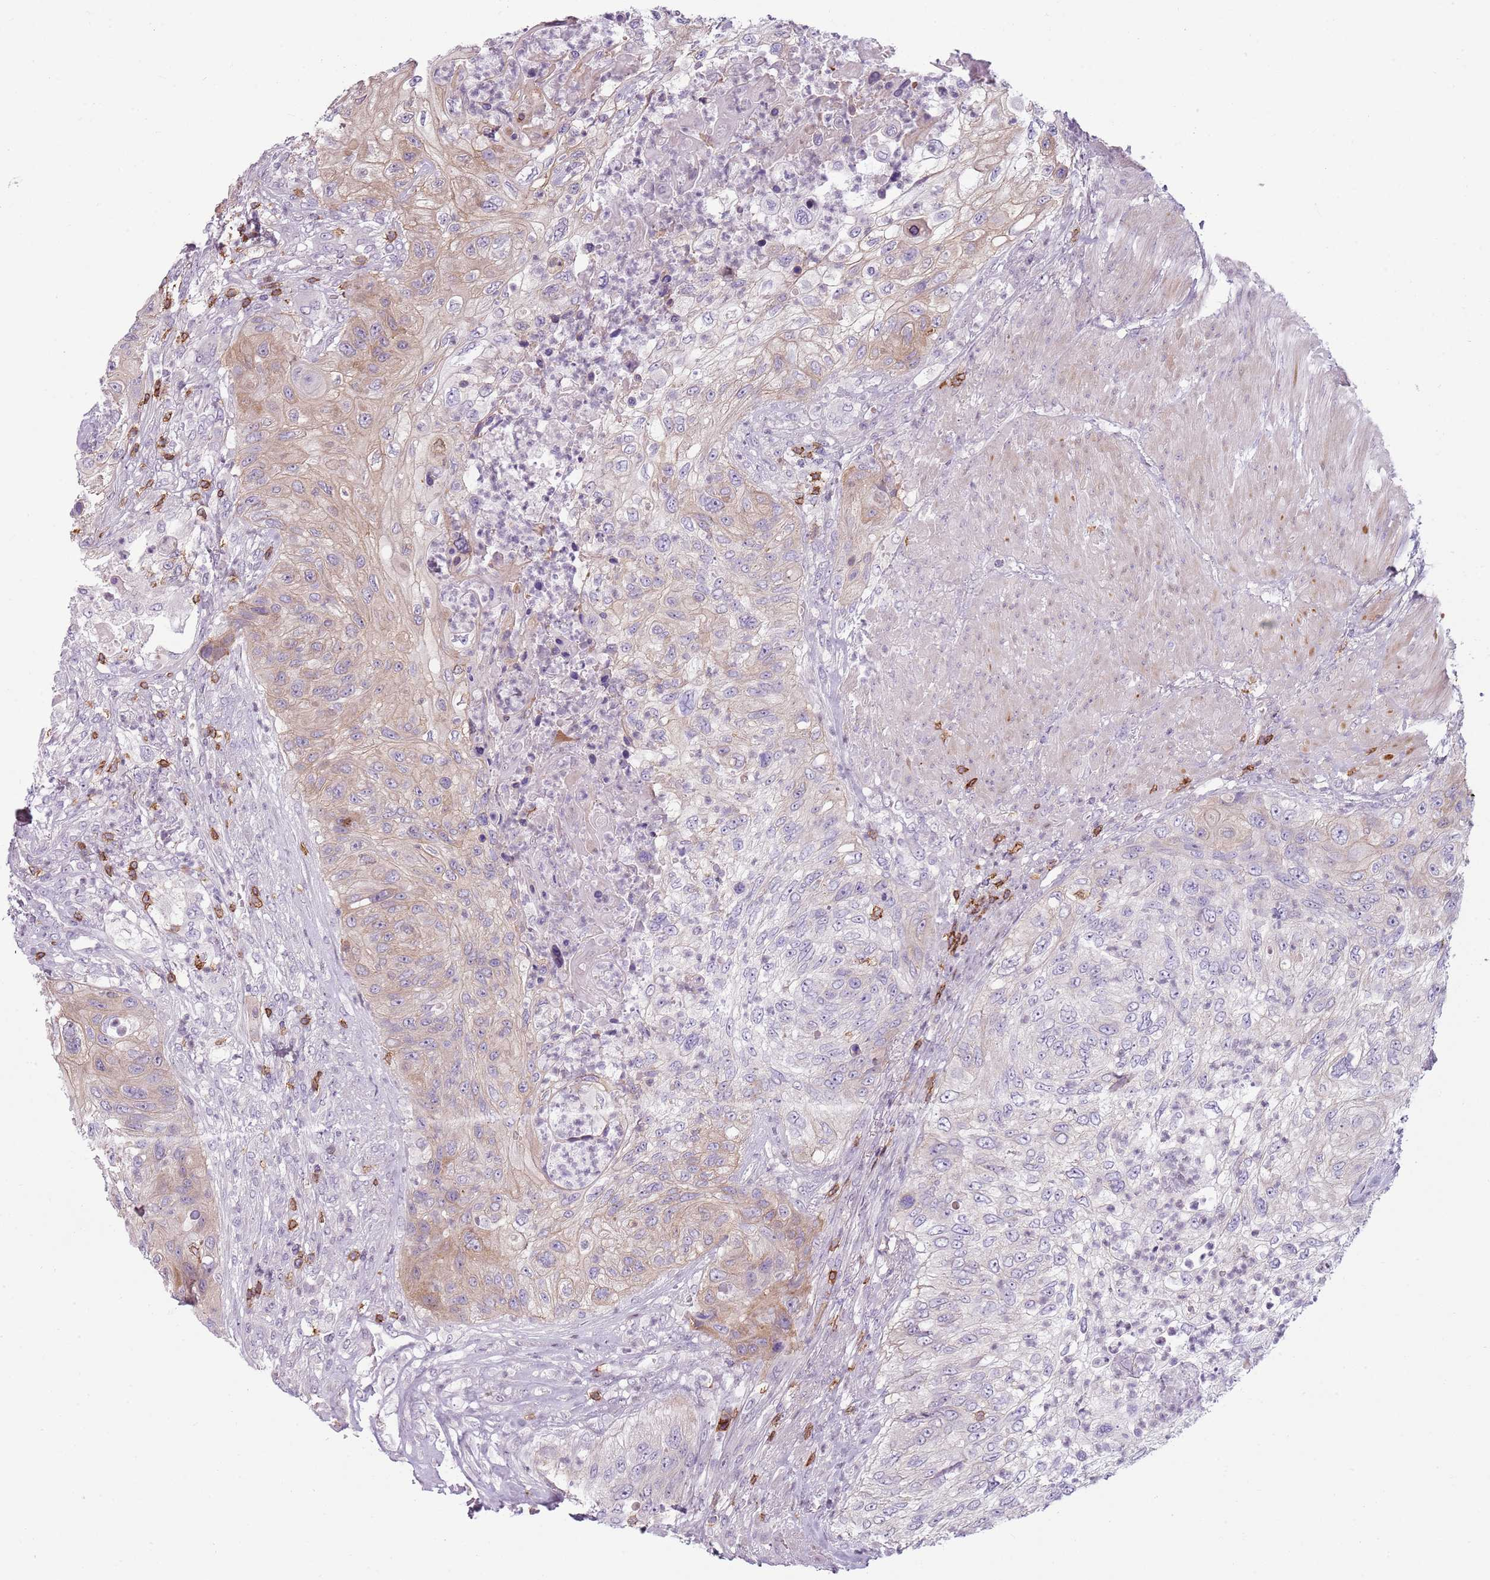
{"staining": {"intensity": "moderate", "quantity": "<25%", "location": "cytoplasmic/membranous"}, "tissue": "urothelial cancer", "cell_type": "Tumor cells", "image_type": "cancer", "snomed": [{"axis": "morphology", "description": "Urothelial carcinoma, High grade"}, {"axis": "topography", "description": "Urinary bladder"}], "caption": "Moderate cytoplasmic/membranous positivity for a protein is seen in about <25% of tumor cells of urothelial carcinoma (high-grade) using IHC.", "gene": "ZNF583", "patient": {"sex": "female", "age": 60}}